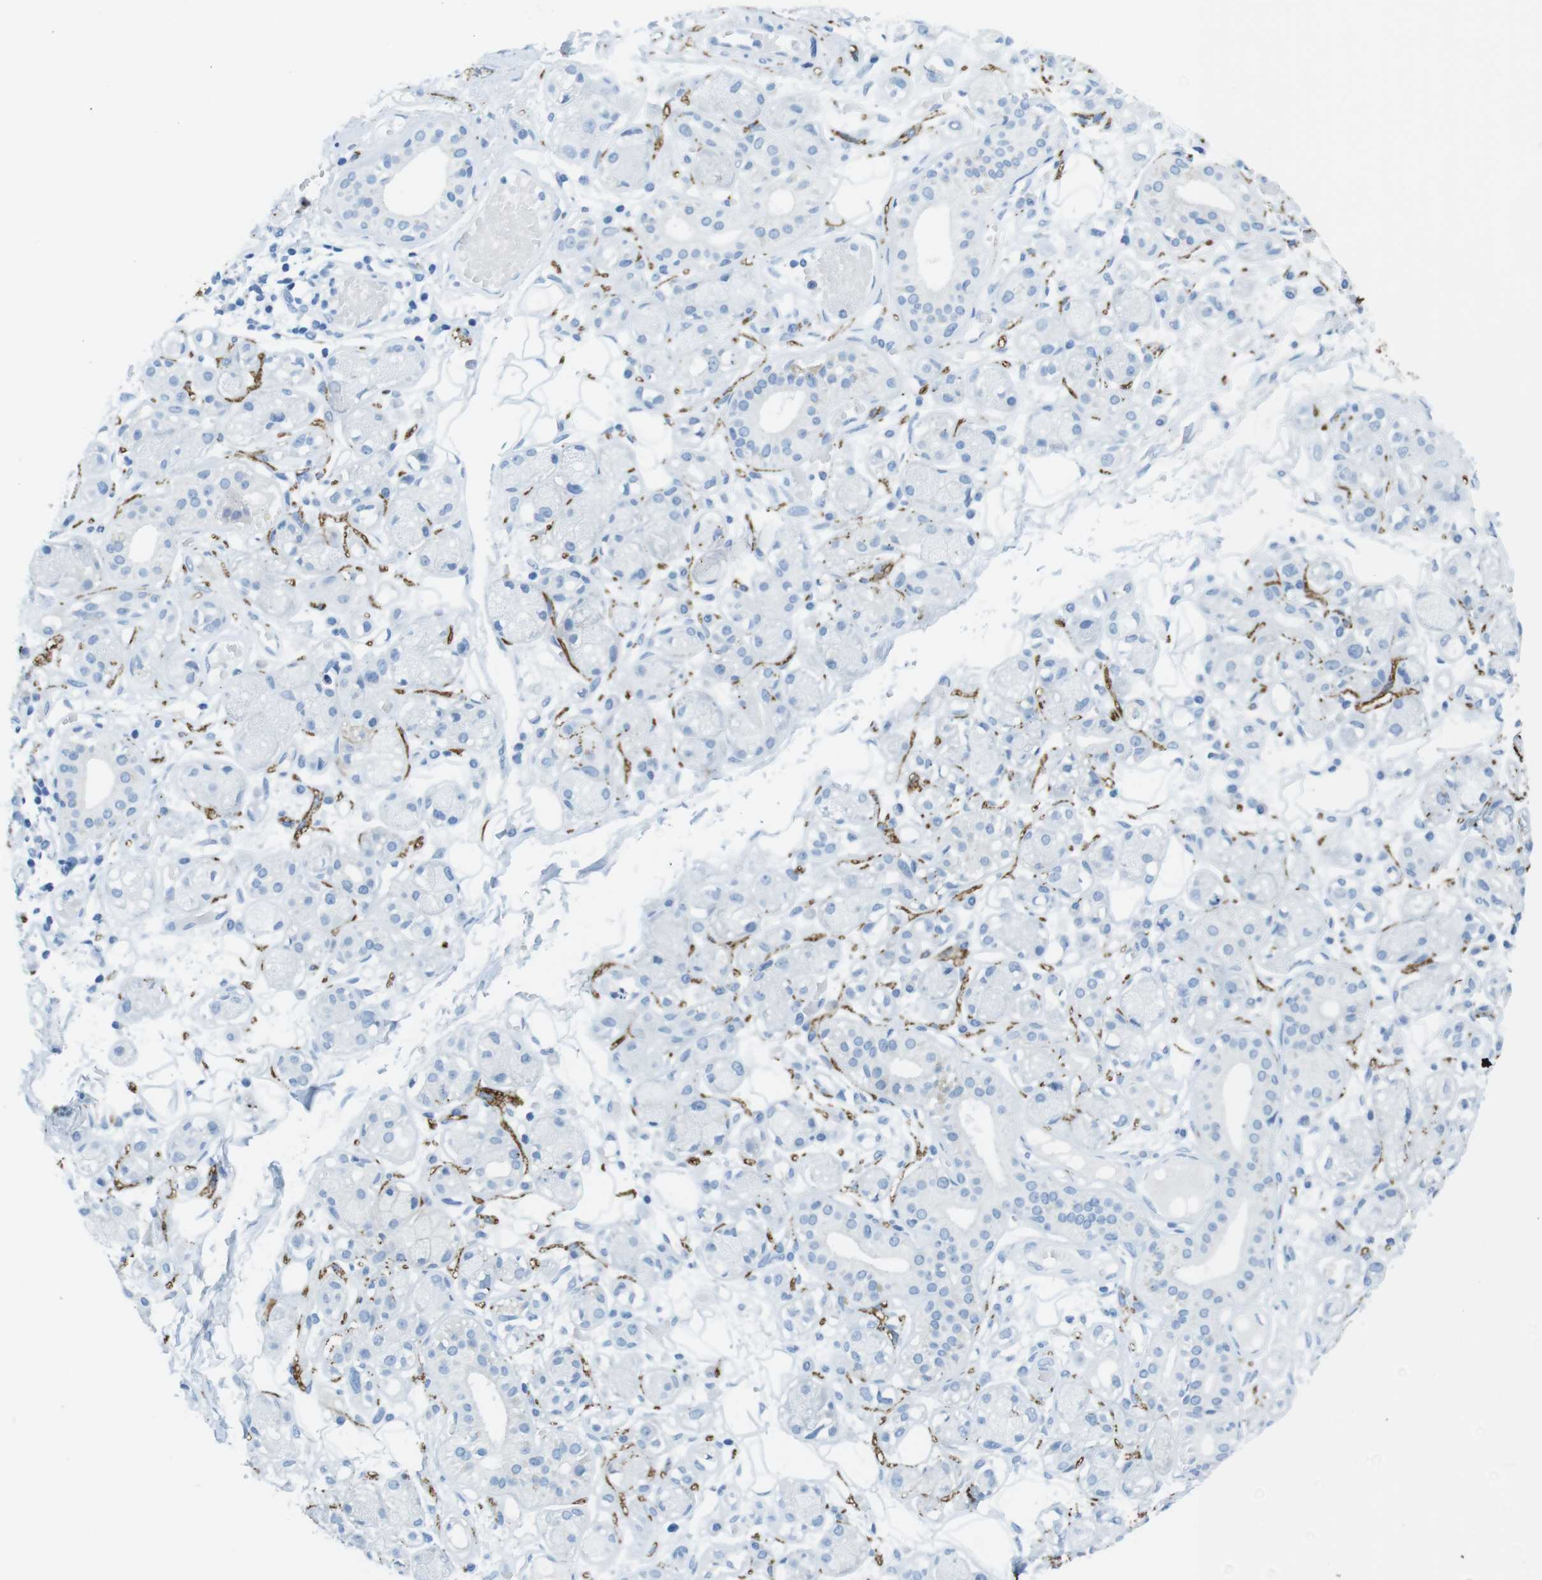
{"staining": {"intensity": "negative", "quantity": "none", "location": "none"}, "tissue": "adipose tissue", "cell_type": "Adipocytes", "image_type": "normal", "snomed": [{"axis": "morphology", "description": "Normal tissue, NOS"}, {"axis": "morphology", "description": "Inflammation, NOS"}, {"axis": "topography", "description": "Vascular tissue"}, {"axis": "topography", "description": "Salivary gland"}], "caption": "This is an immunohistochemistry histopathology image of benign adipose tissue. There is no staining in adipocytes.", "gene": "GAP43", "patient": {"sex": "female", "age": 75}}